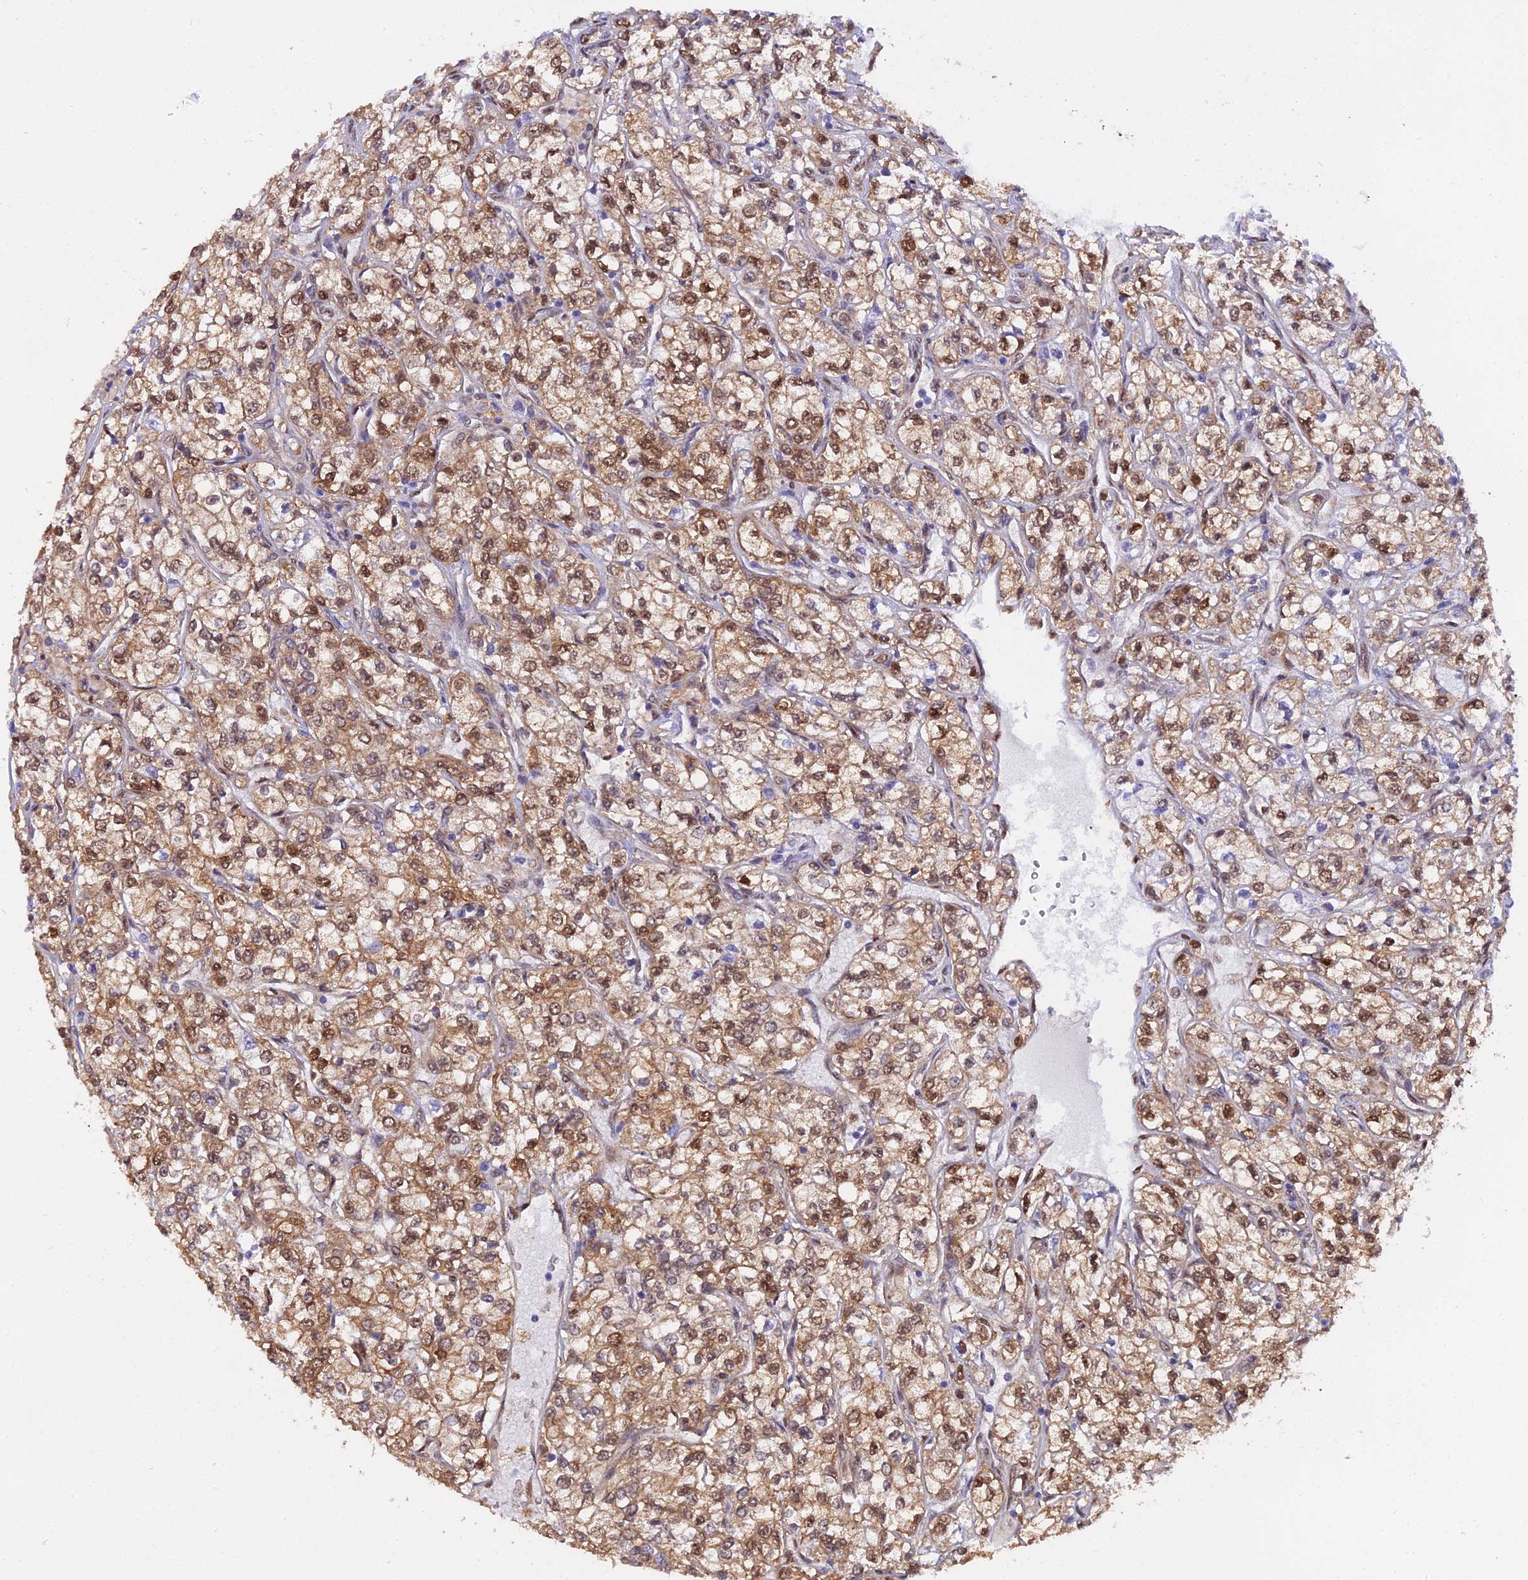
{"staining": {"intensity": "moderate", "quantity": ">75%", "location": "cytoplasmic/membranous,nuclear"}, "tissue": "renal cancer", "cell_type": "Tumor cells", "image_type": "cancer", "snomed": [{"axis": "morphology", "description": "Adenocarcinoma, NOS"}, {"axis": "topography", "description": "Kidney"}], "caption": "A brown stain highlights moderate cytoplasmic/membranous and nuclear expression of a protein in renal cancer tumor cells.", "gene": "NPEPL1", "patient": {"sex": "male", "age": 80}}